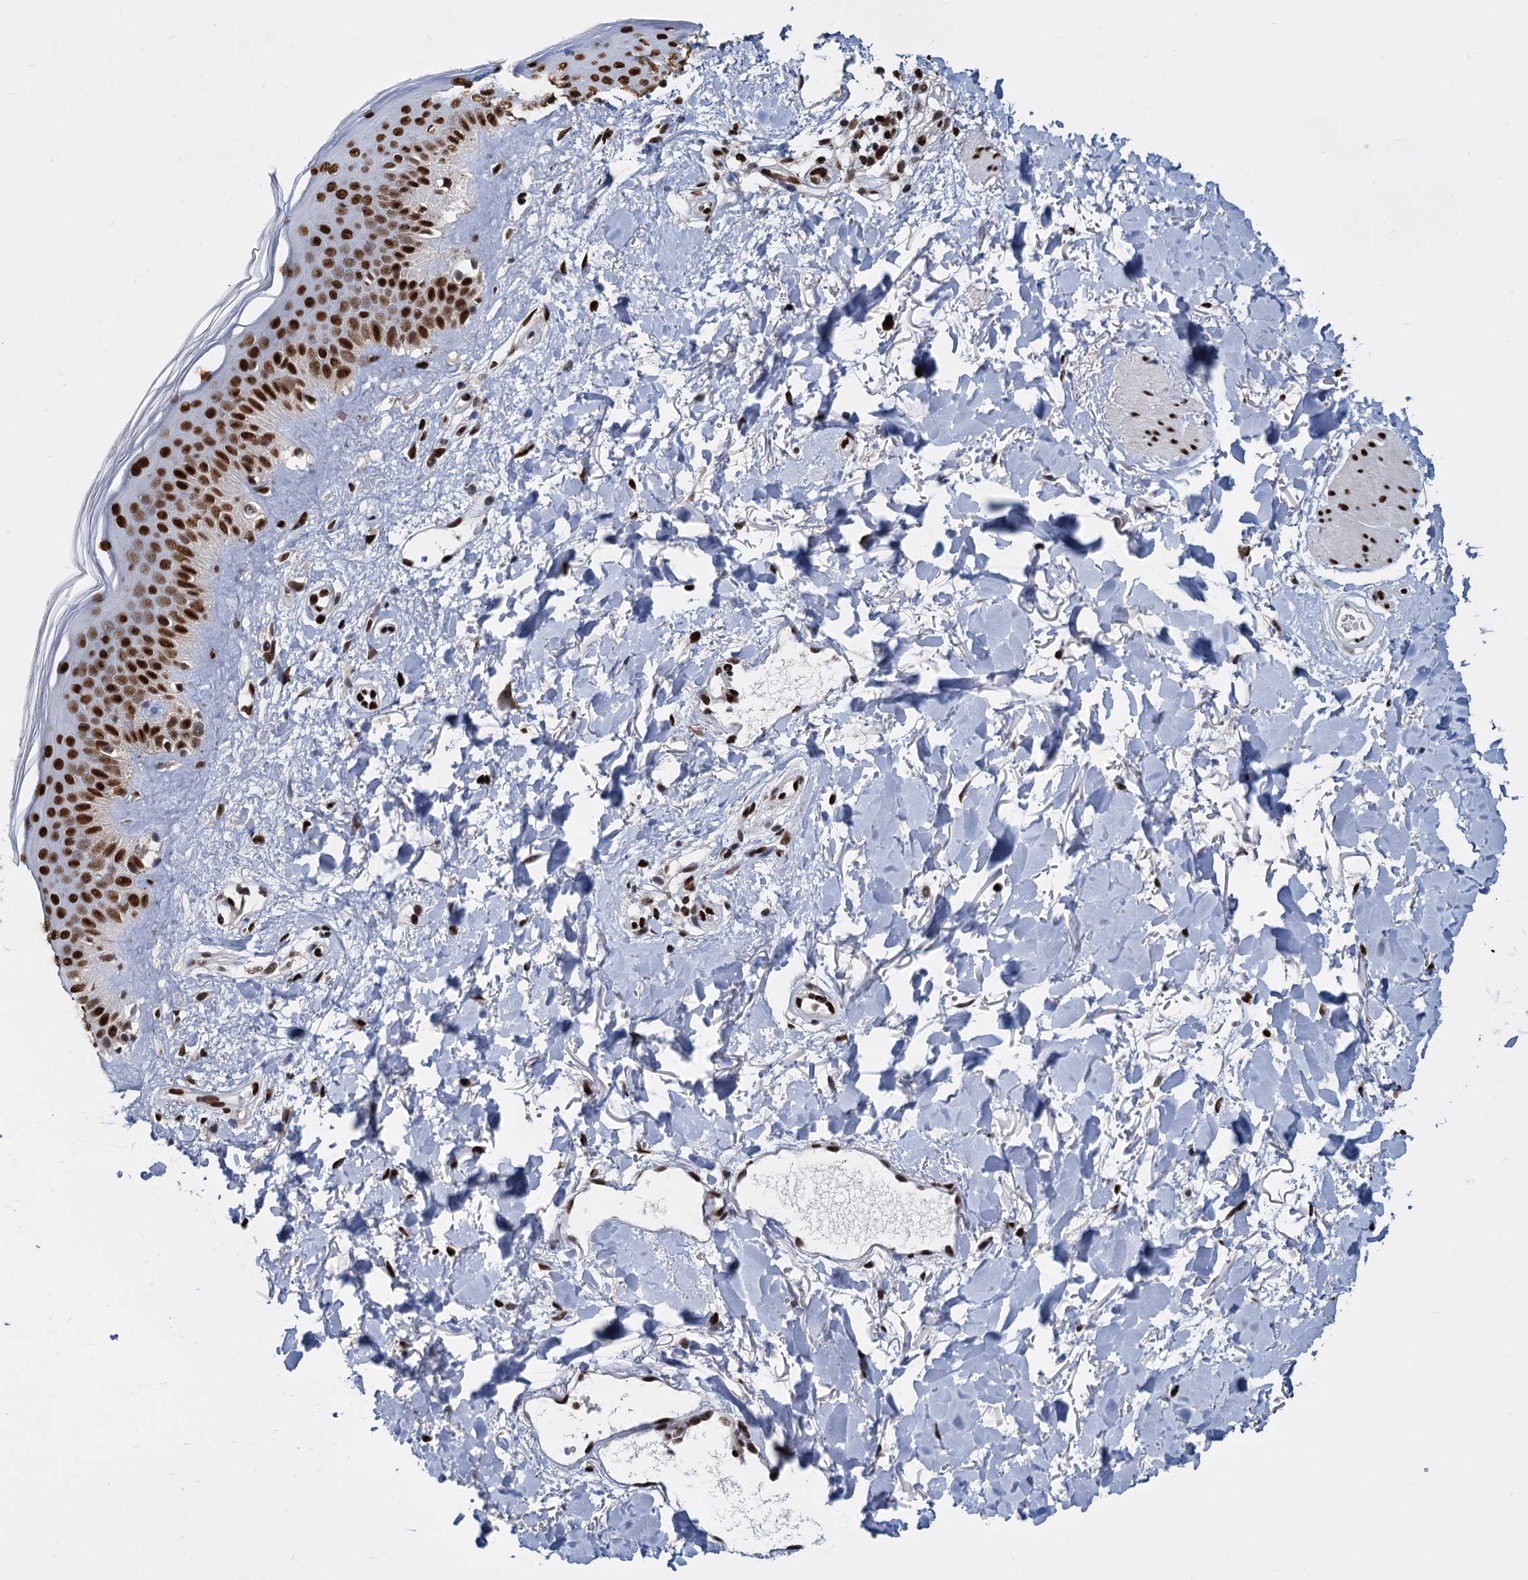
{"staining": {"intensity": "strong", "quantity": ">75%", "location": "nuclear"}, "tissue": "skin", "cell_type": "Fibroblasts", "image_type": "normal", "snomed": [{"axis": "morphology", "description": "Normal tissue, NOS"}, {"axis": "topography", "description": "Skin"}], "caption": "Unremarkable skin was stained to show a protein in brown. There is high levels of strong nuclear expression in about >75% of fibroblasts.", "gene": "DCPS", "patient": {"sex": "female", "age": 58}}